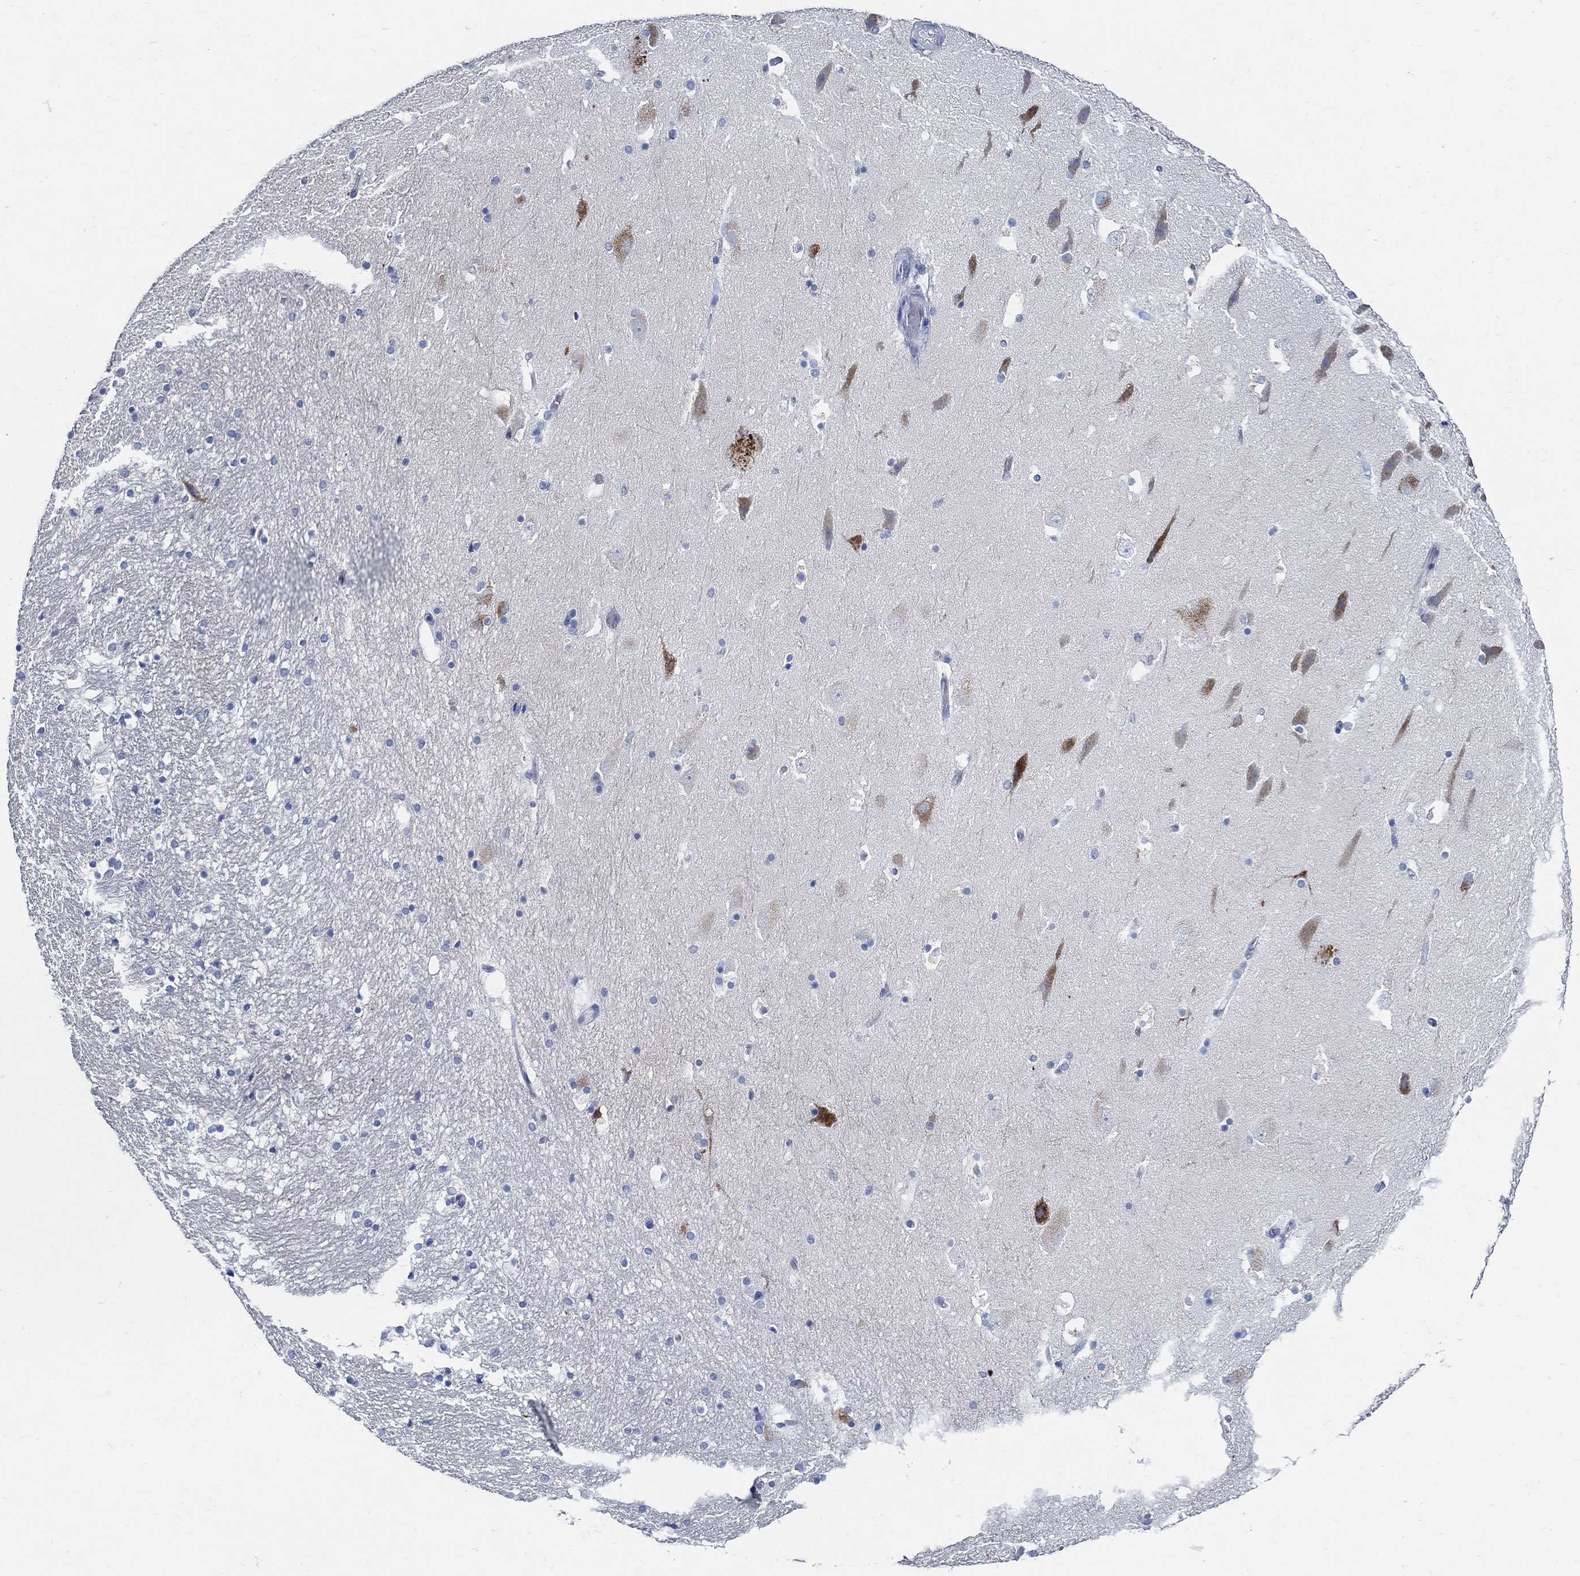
{"staining": {"intensity": "negative", "quantity": "none", "location": "none"}, "tissue": "hippocampus", "cell_type": "Glial cells", "image_type": "normal", "snomed": [{"axis": "morphology", "description": "Normal tissue, NOS"}, {"axis": "topography", "description": "Hippocampus"}], "caption": "This micrograph is of benign hippocampus stained with IHC to label a protein in brown with the nuclei are counter-stained blue. There is no expression in glial cells. Brightfield microscopy of immunohistochemistry (IHC) stained with DAB (brown) and hematoxylin (blue), captured at high magnification.", "gene": "SLC45A1", "patient": {"sex": "male", "age": 51}}